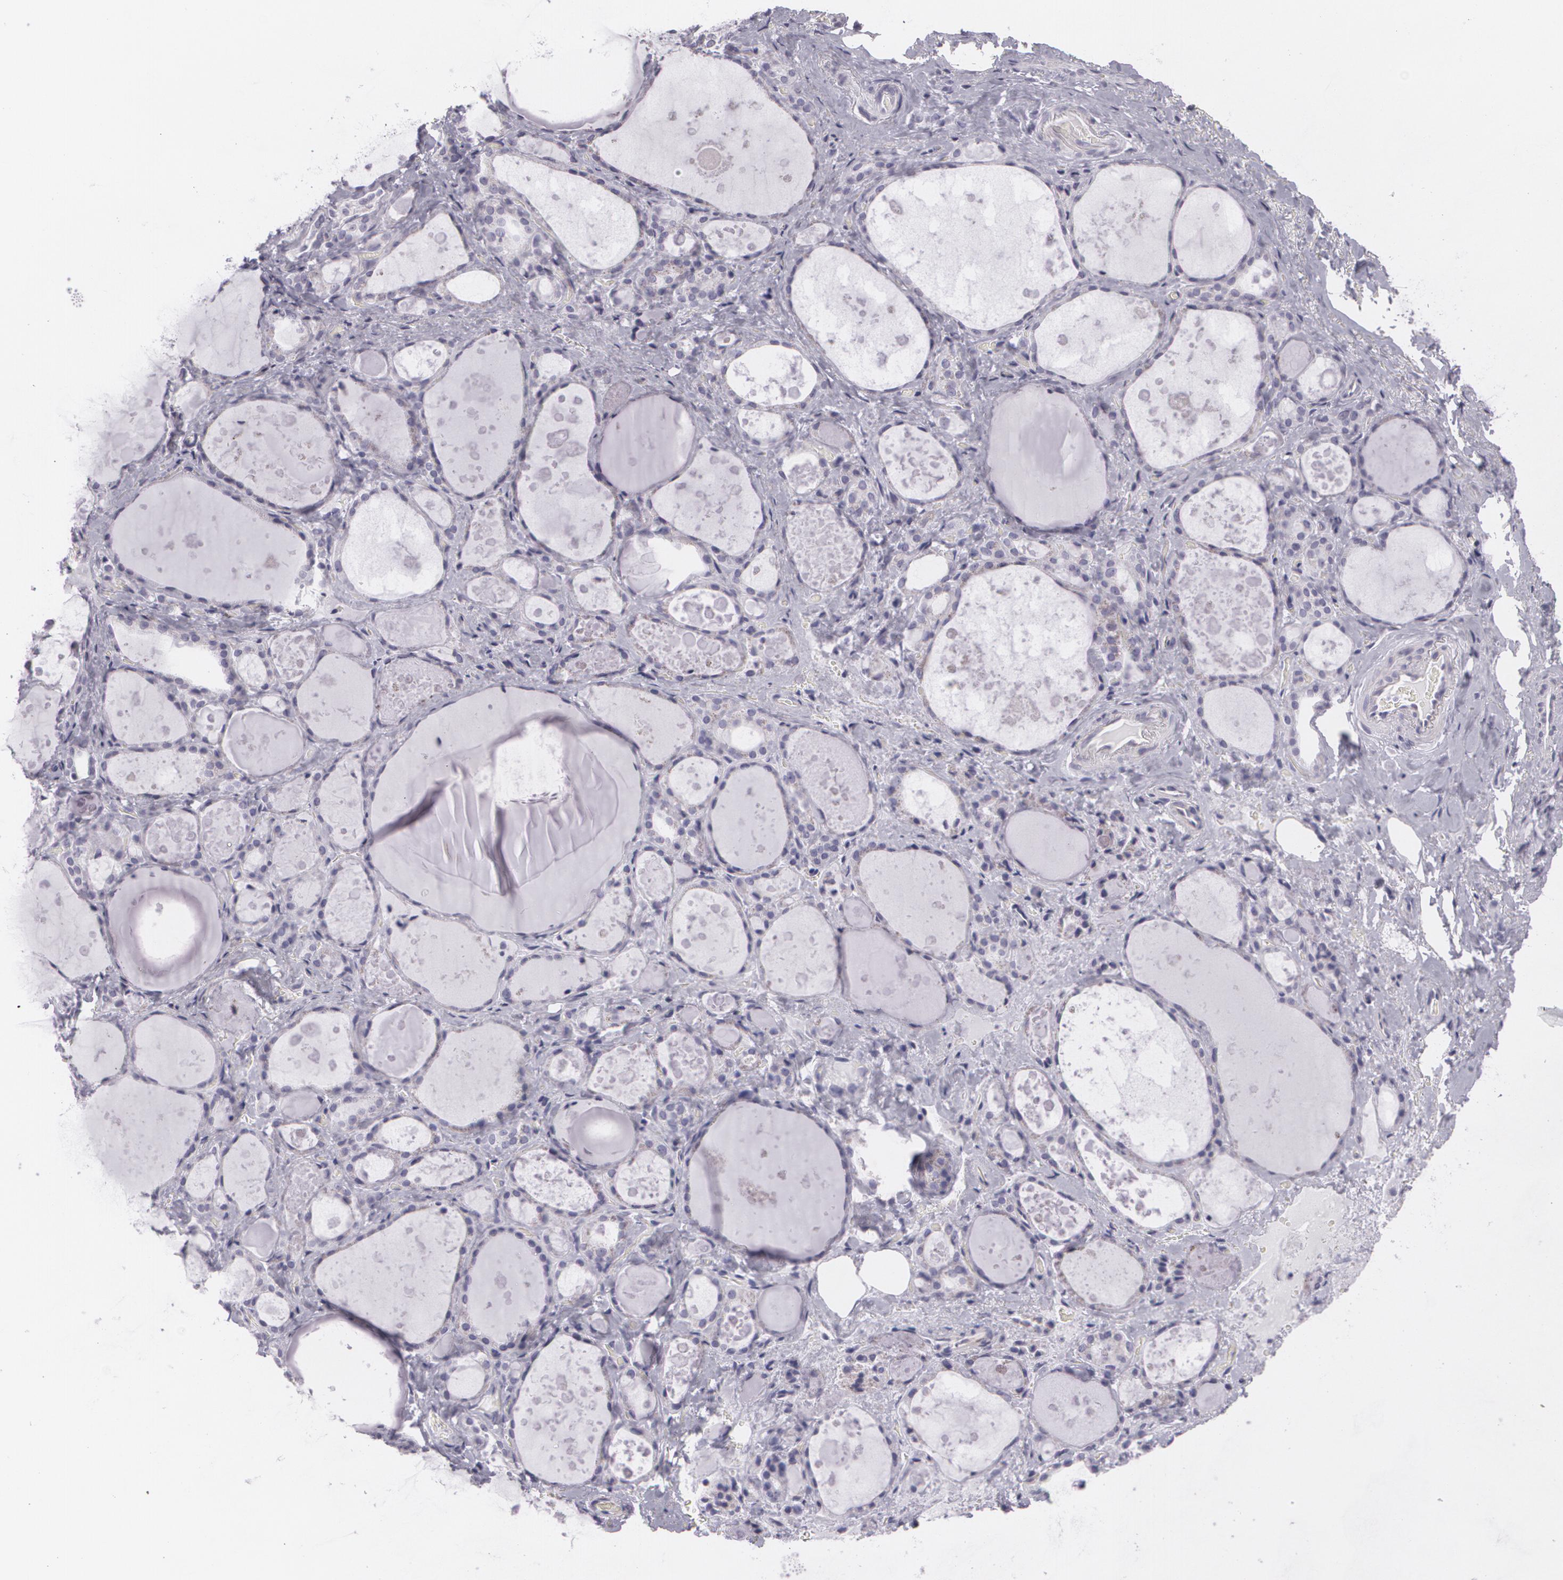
{"staining": {"intensity": "negative", "quantity": "none", "location": "none"}, "tissue": "thyroid gland", "cell_type": "Glandular cells", "image_type": "normal", "snomed": [{"axis": "morphology", "description": "Normal tissue, NOS"}, {"axis": "topography", "description": "Thyroid gland"}], "caption": "This micrograph is of unremarkable thyroid gland stained with immunohistochemistry (IHC) to label a protein in brown with the nuclei are counter-stained blue. There is no positivity in glandular cells.", "gene": "MAP2", "patient": {"sex": "female", "age": 75}}